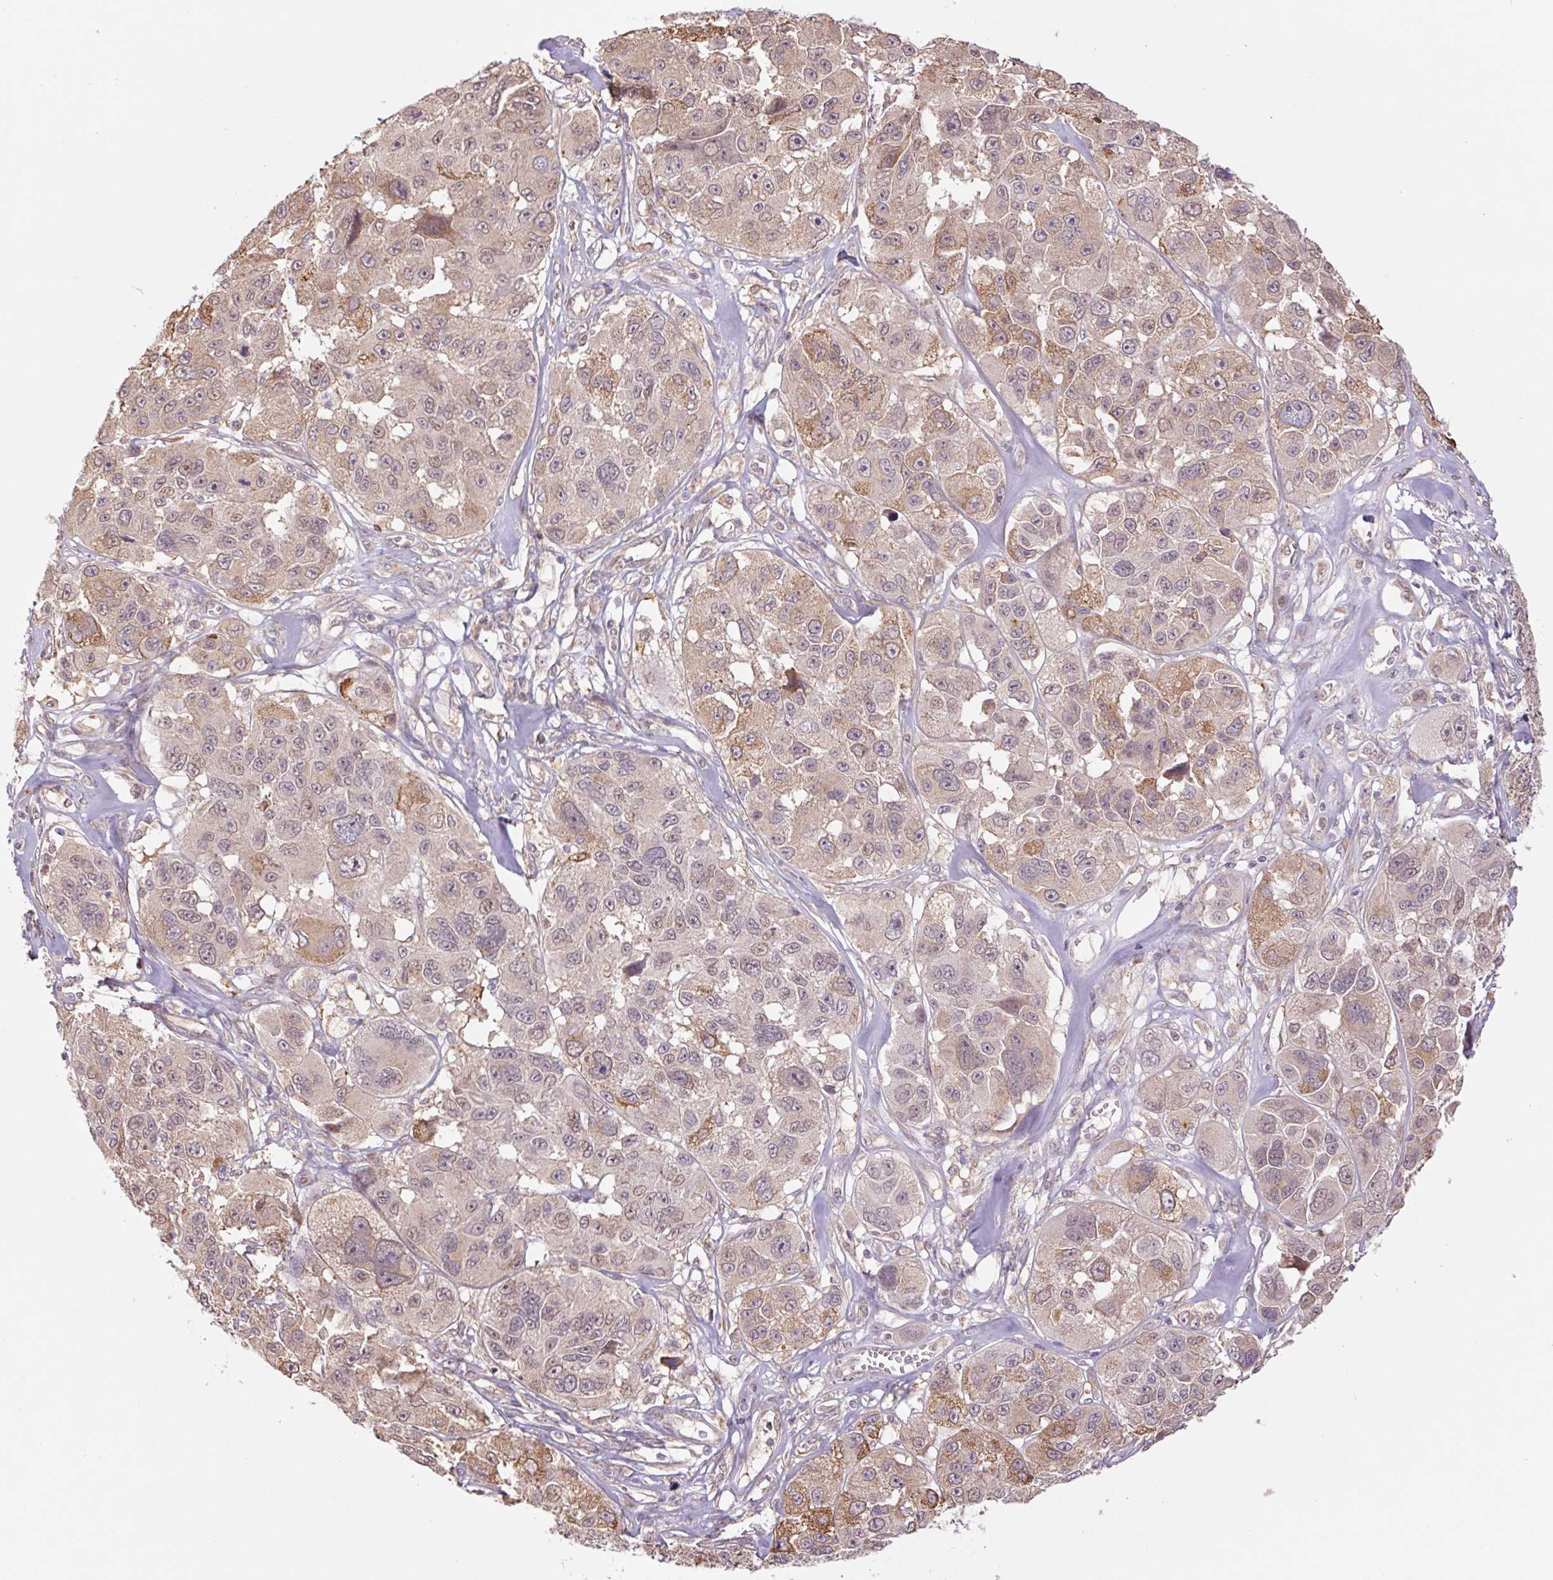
{"staining": {"intensity": "weak", "quantity": "<25%", "location": "cytoplasmic/membranous"}, "tissue": "melanoma", "cell_type": "Tumor cells", "image_type": "cancer", "snomed": [{"axis": "morphology", "description": "Malignant melanoma, NOS"}, {"axis": "topography", "description": "Skin"}], "caption": "Tumor cells are negative for protein expression in human malignant melanoma. (IHC, brightfield microscopy, high magnification).", "gene": "RRM1", "patient": {"sex": "female", "age": 66}}